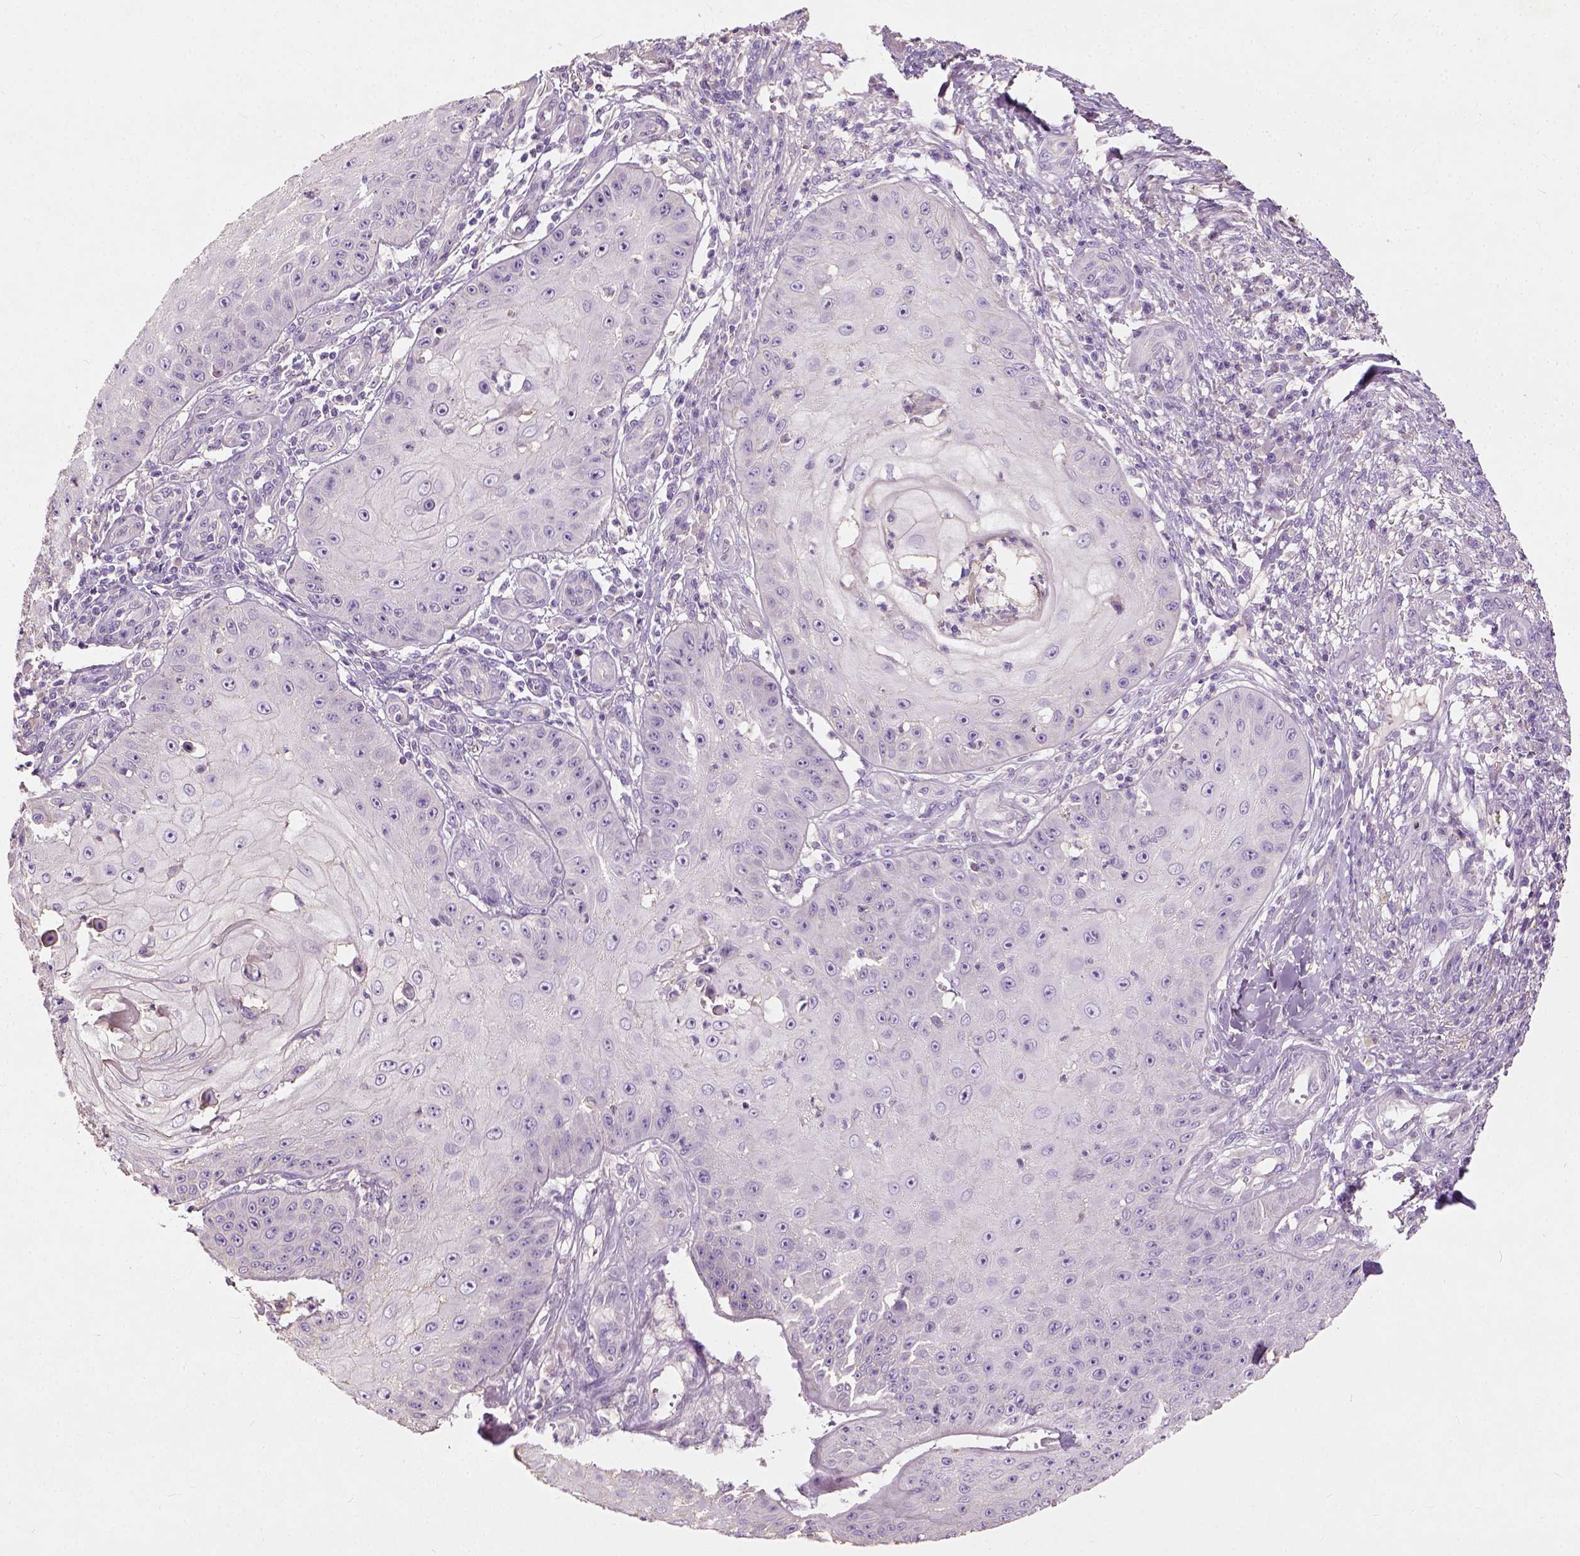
{"staining": {"intensity": "negative", "quantity": "none", "location": "none"}, "tissue": "skin cancer", "cell_type": "Tumor cells", "image_type": "cancer", "snomed": [{"axis": "morphology", "description": "Squamous cell carcinoma, NOS"}, {"axis": "topography", "description": "Skin"}], "caption": "Human skin squamous cell carcinoma stained for a protein using IHC exhibits no staining in tumor cells.", "gene": "DHCR24", "patient": {"sex": "male", "age": 70}}